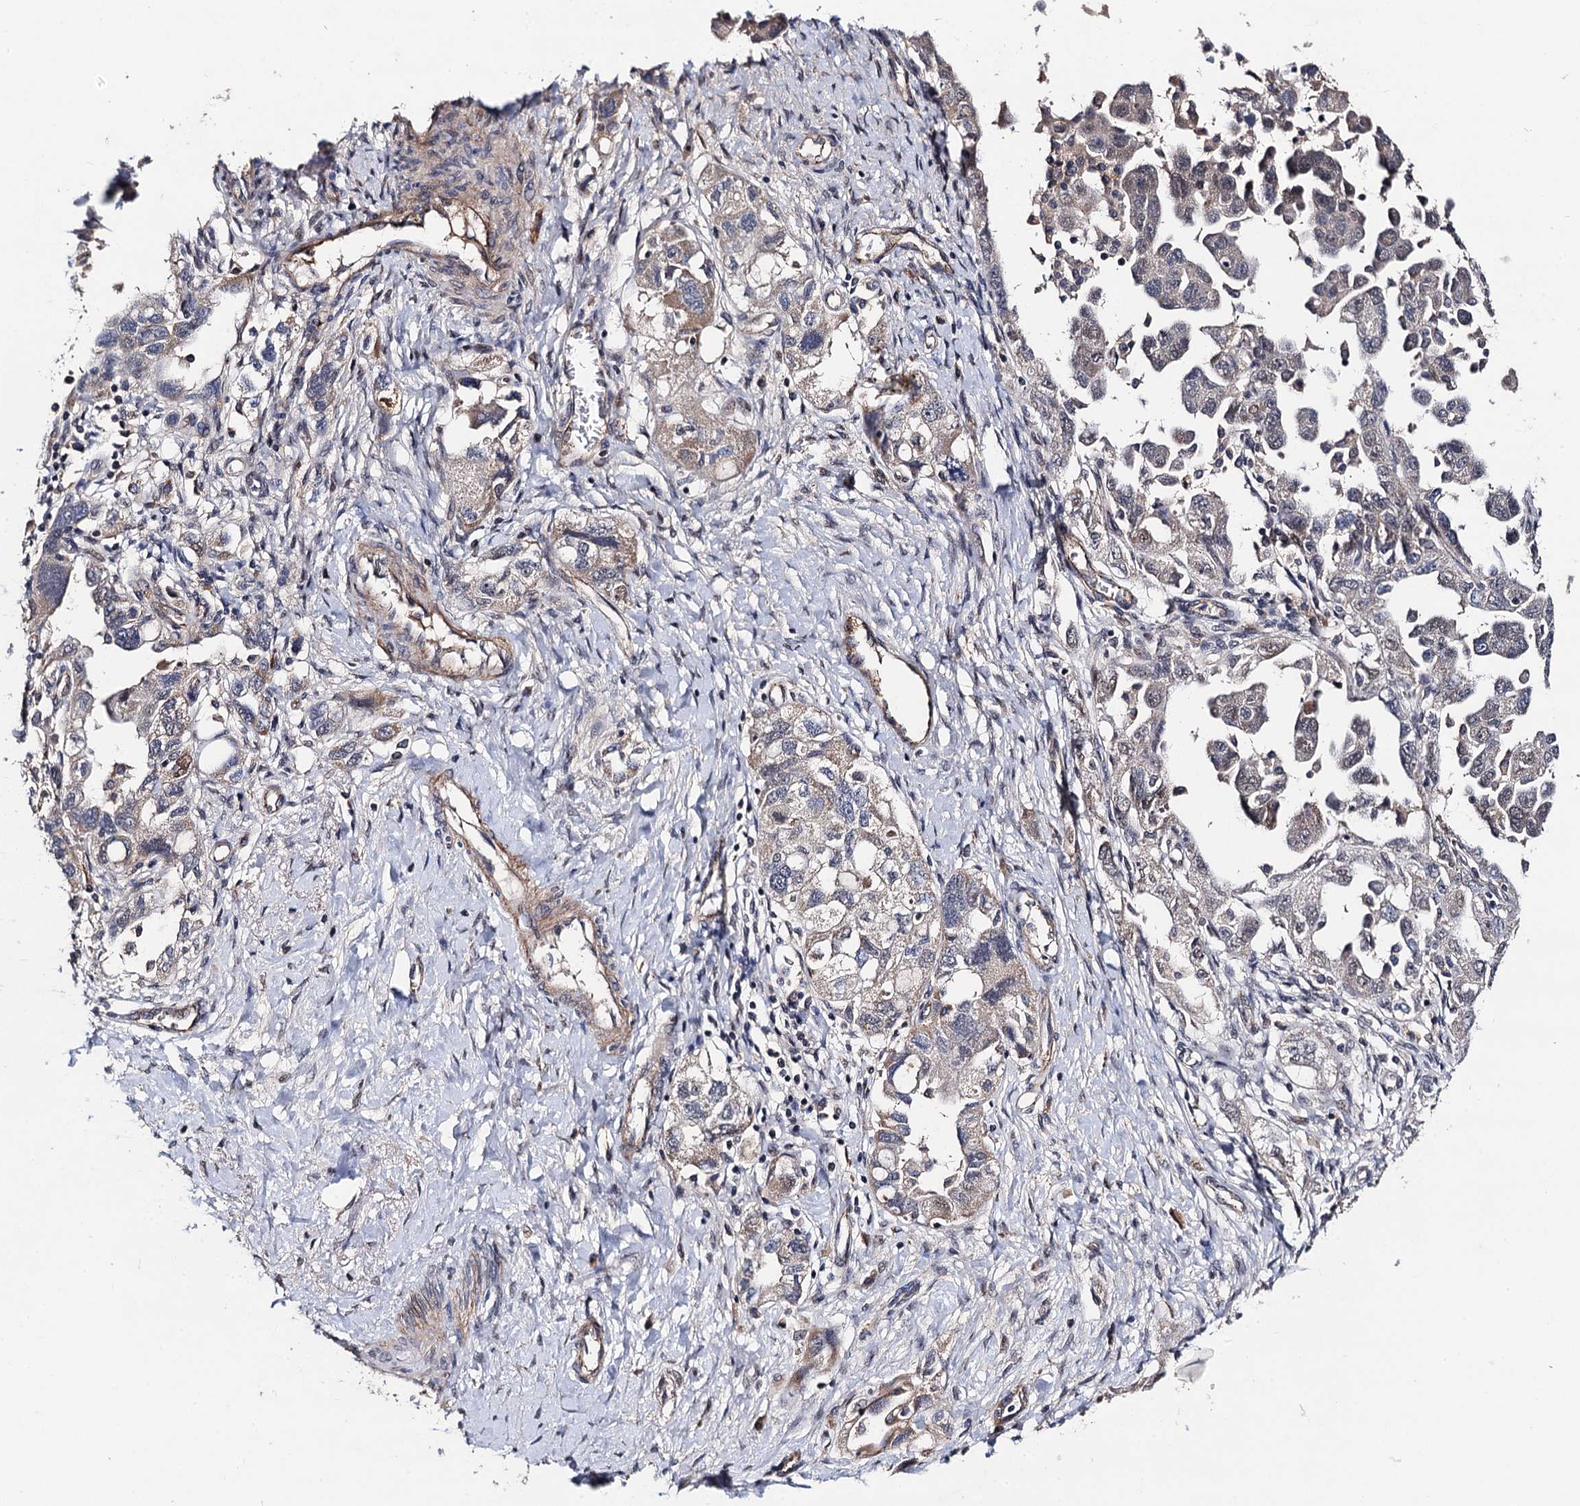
{"staining": {"intensity": "weak", "quantity": "25%-75%", "location": "cytoplasmic/membranous"}, "tissue": "ovarian cancer", "cell_type": "Tumor cells", "image_type": "cancer", "snomed": [{"axis": "morphology", "description": "Carcinoma, NOS"}, {"axis": "morphology", "description": "Cystadenocarcinoma, serous, NOS"}, {"axis": "topography", "description": "Ovary"}], "caption": "Protein staining by immunohistochemistry displays weak cytoplasmic/membranous expression in approximately 25%-75% of tumor cells in ovarian cancer.", "gene": "PPTC7", "patient": {"sex": "female", "age": 69}}